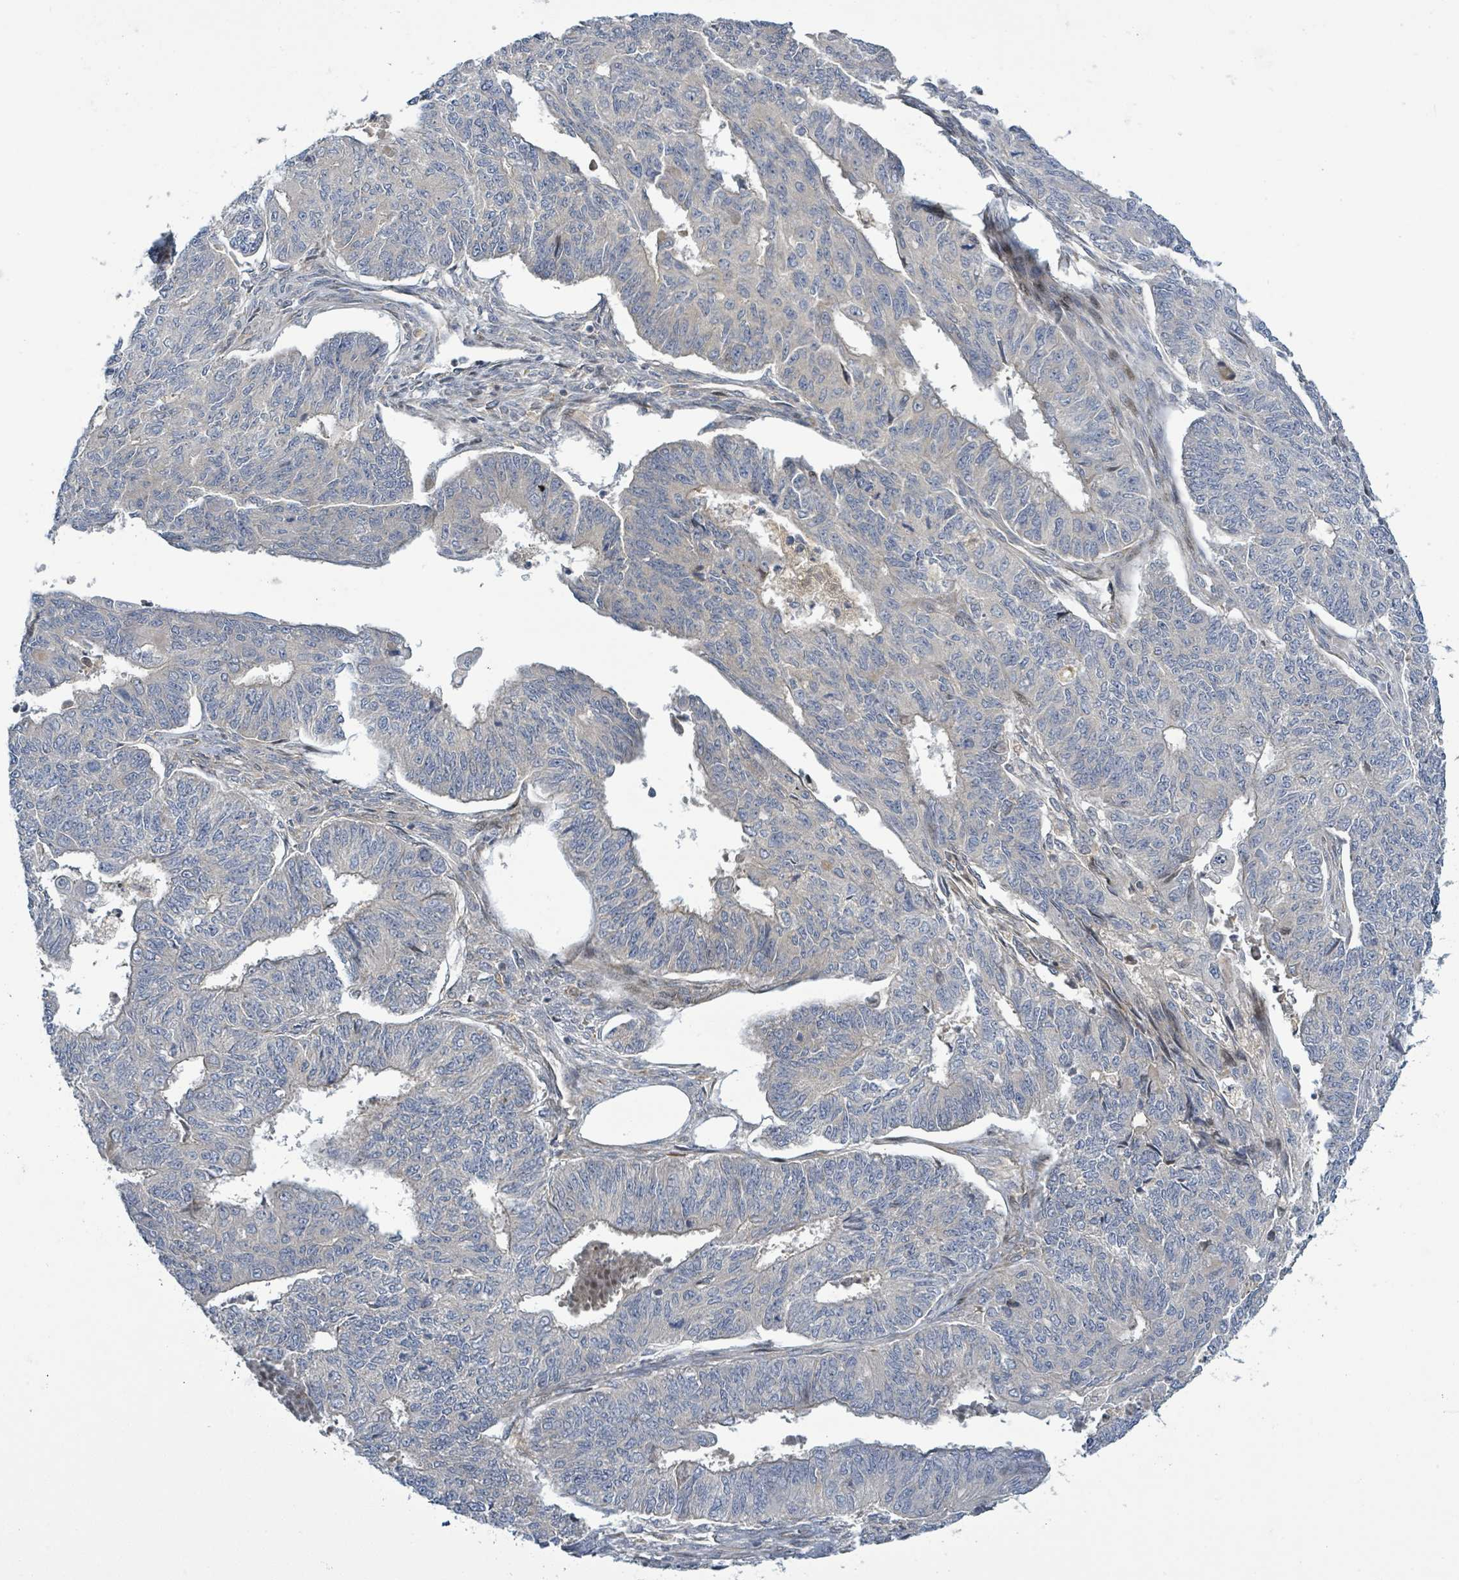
{"staining": {"intensity": "negative", "quantity": "none", "location": "none"}, "tissue": "endometrial cancer", "cell_type": "Tumor cells", "image_type": "cancer", "snomed": [{"axis": "morphology", "description": "Adenocarcinoma, NOS"}, {"axis": "topography", "description": "Endometrium"}], "caption": "Immunohistochemical staining of endometrial cancer reveals no significant positivity in tumor cells.", "gene": "CFAP210", "patient": {"sex": "female", "age": 32}}